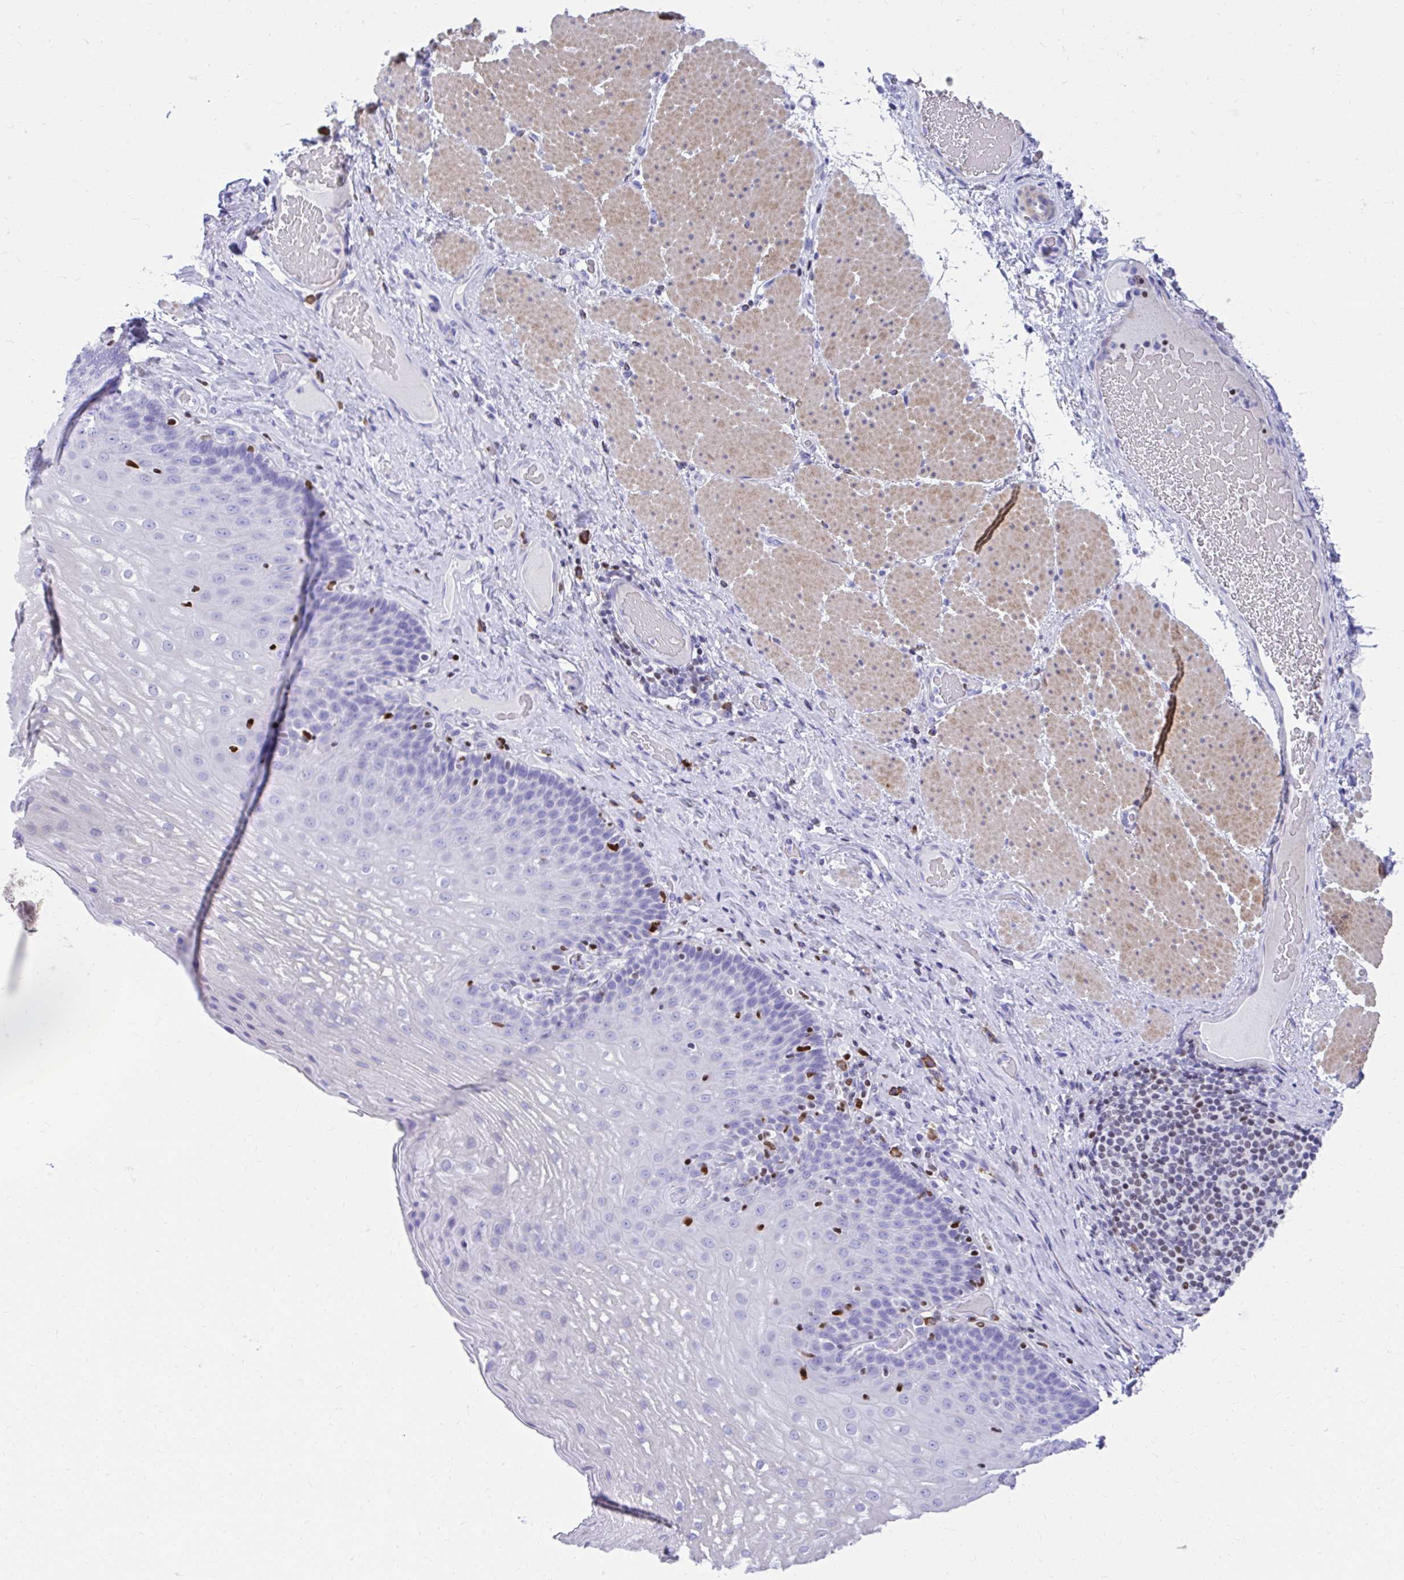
{"staining": {"intensity": "negative", "quantity": "none", "location": "none"}, "tissue": "esophagus", "cell_type": "Squamous epithelial cells", "image_type": "normal", "snomed": [{"axis": "morphology", "description": "Normal tissue, NOS"}, {"axis": "topography", "description": "Esophagus"}], "caption": "IHC micrograph of benign human esophagus stained for a protein (brown), which exhibits no positivity in squamous epithelial cells.", "gene": "RUNX3", "patient": {"sex": "male", "age": 62}}